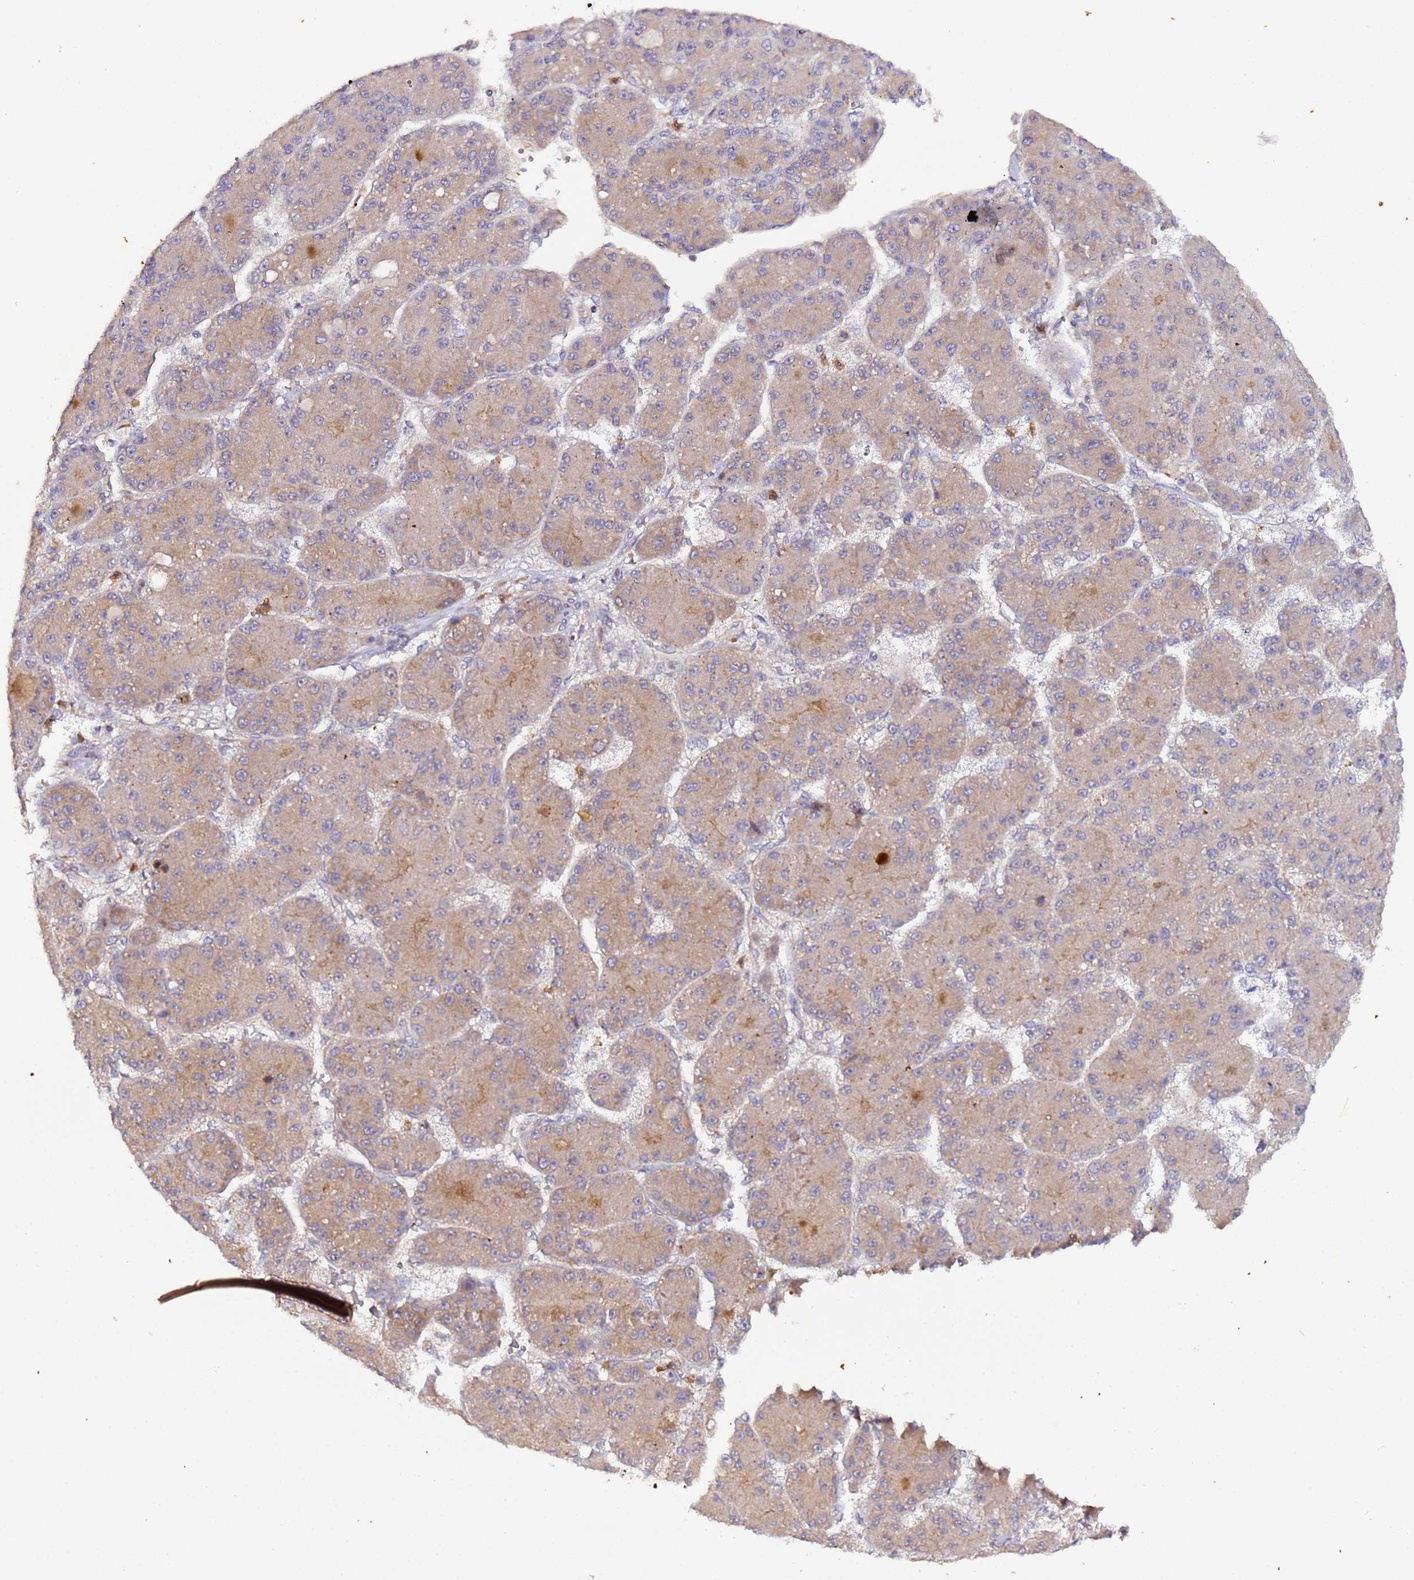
{"staining": {"intensity": "moderate", "quantity": "25%-75%", "location": "cytoplasmic/membranous"}, "tissue": "liver cancer", "cell_type": "Tumor cells", "image_type": "cancer", "snomed": [{"axis": "morphology", "description": "Carcinoma, Hepatocellular, NOS"}, {"axis": "topography", "description": "Liver"}], "caption": "A high-resolution photomicrograph shows immunohistochemistry (IHC) staining of liver cancer, which reveals moderate cytoplasmic/membranous positivity in approximately 25%-75% of tumor cells.", "gene": "TRIM26", "patient": {"sex": "male", "age": 67}}